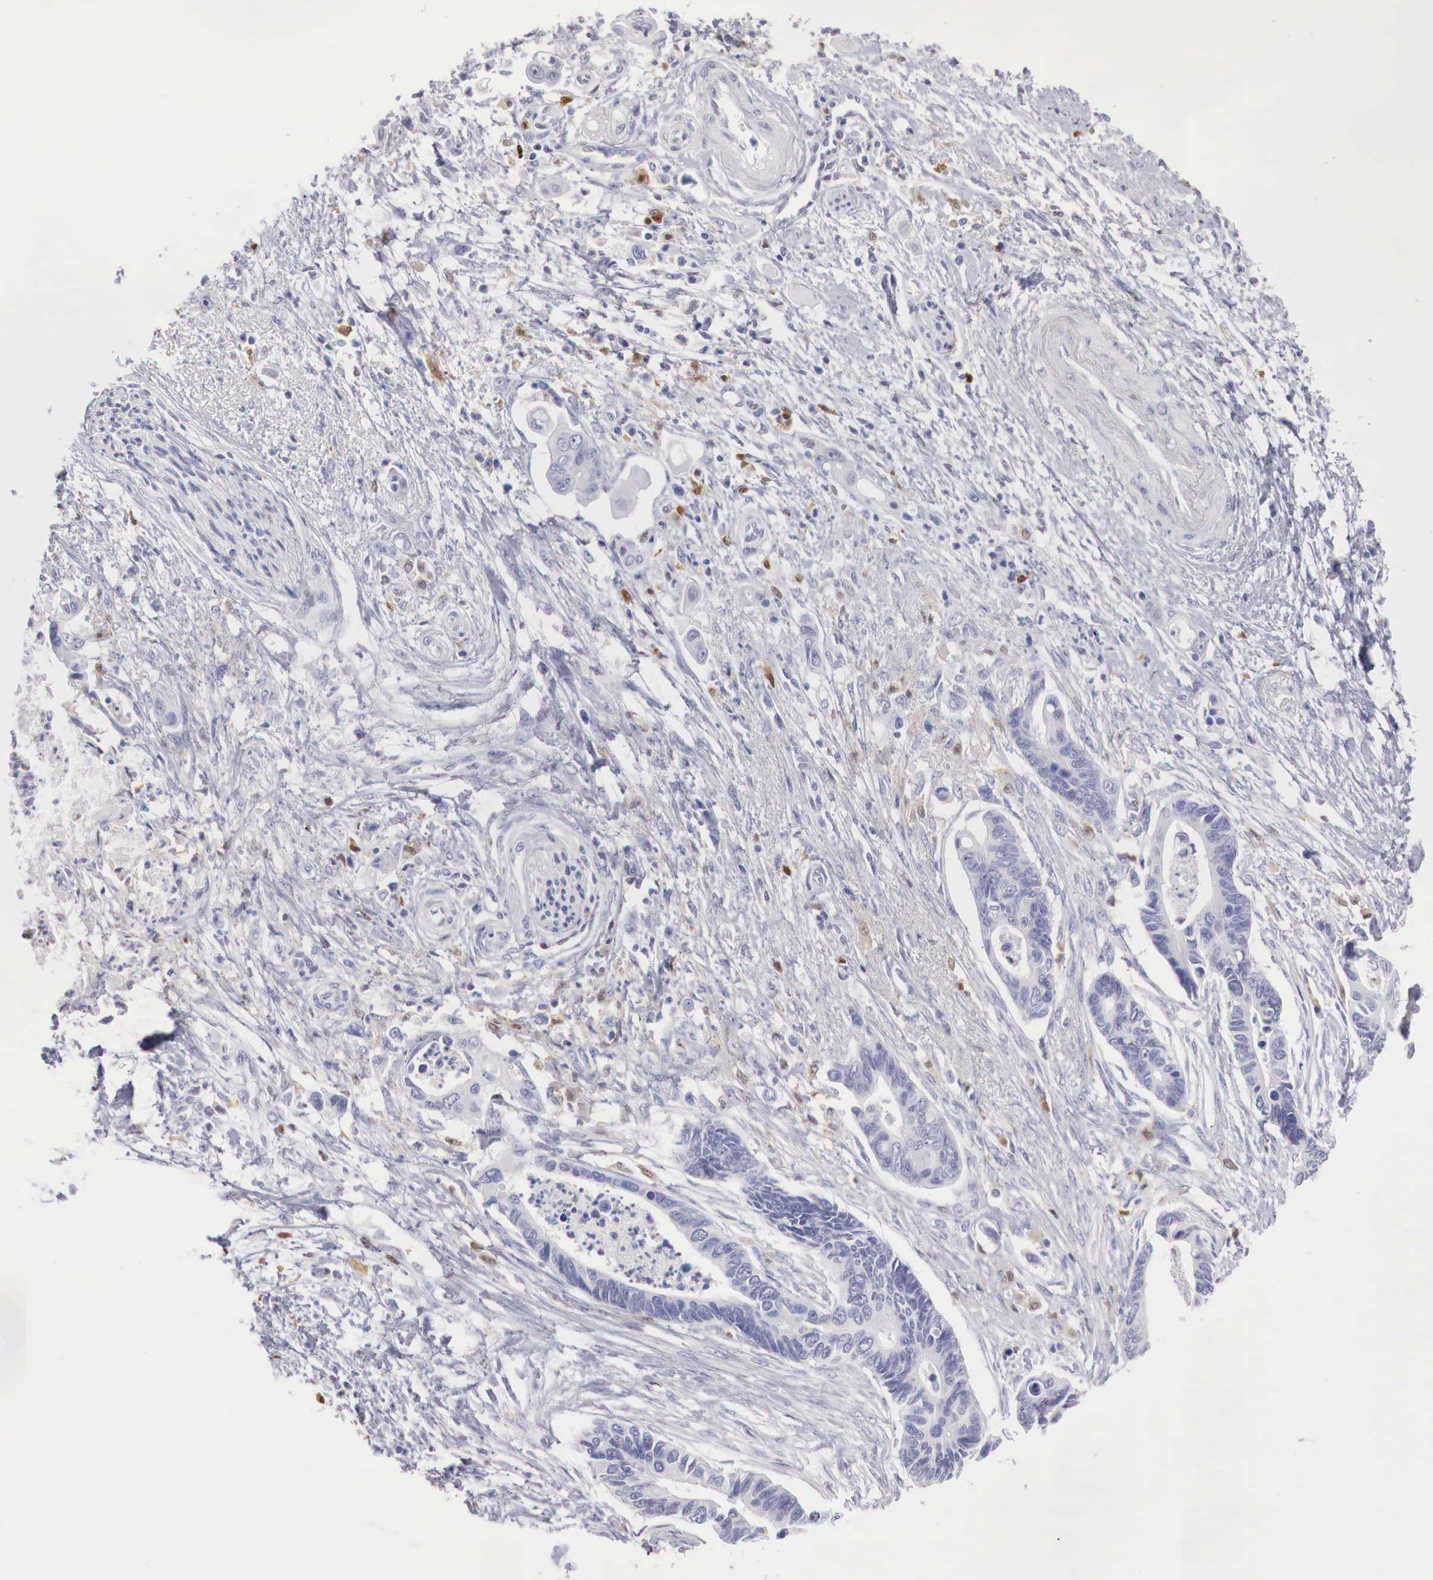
{"staining": {"intensity": "negative", "quantity": "none", "location": "none"}, "tissue": "pancreatic cancer", "cell_type": "Tumor cells", "image_type": "cancer", "snomed": [{"axis": "morphology", "description": "Adenocarcinoma, NOS"}, {"axis": "topography", "description": "Pancreas"}], "caption": "DAB immunohistochemical staining of human pancreatic cancer (adenocarcinoma) reveals no significant staining in tumor cells. (DAB (3,3'-diaminobenzidine) immunohistochemistry, high magnification).", "gene": "RENBP", "patient": {"sex": "female", "age": 70}}